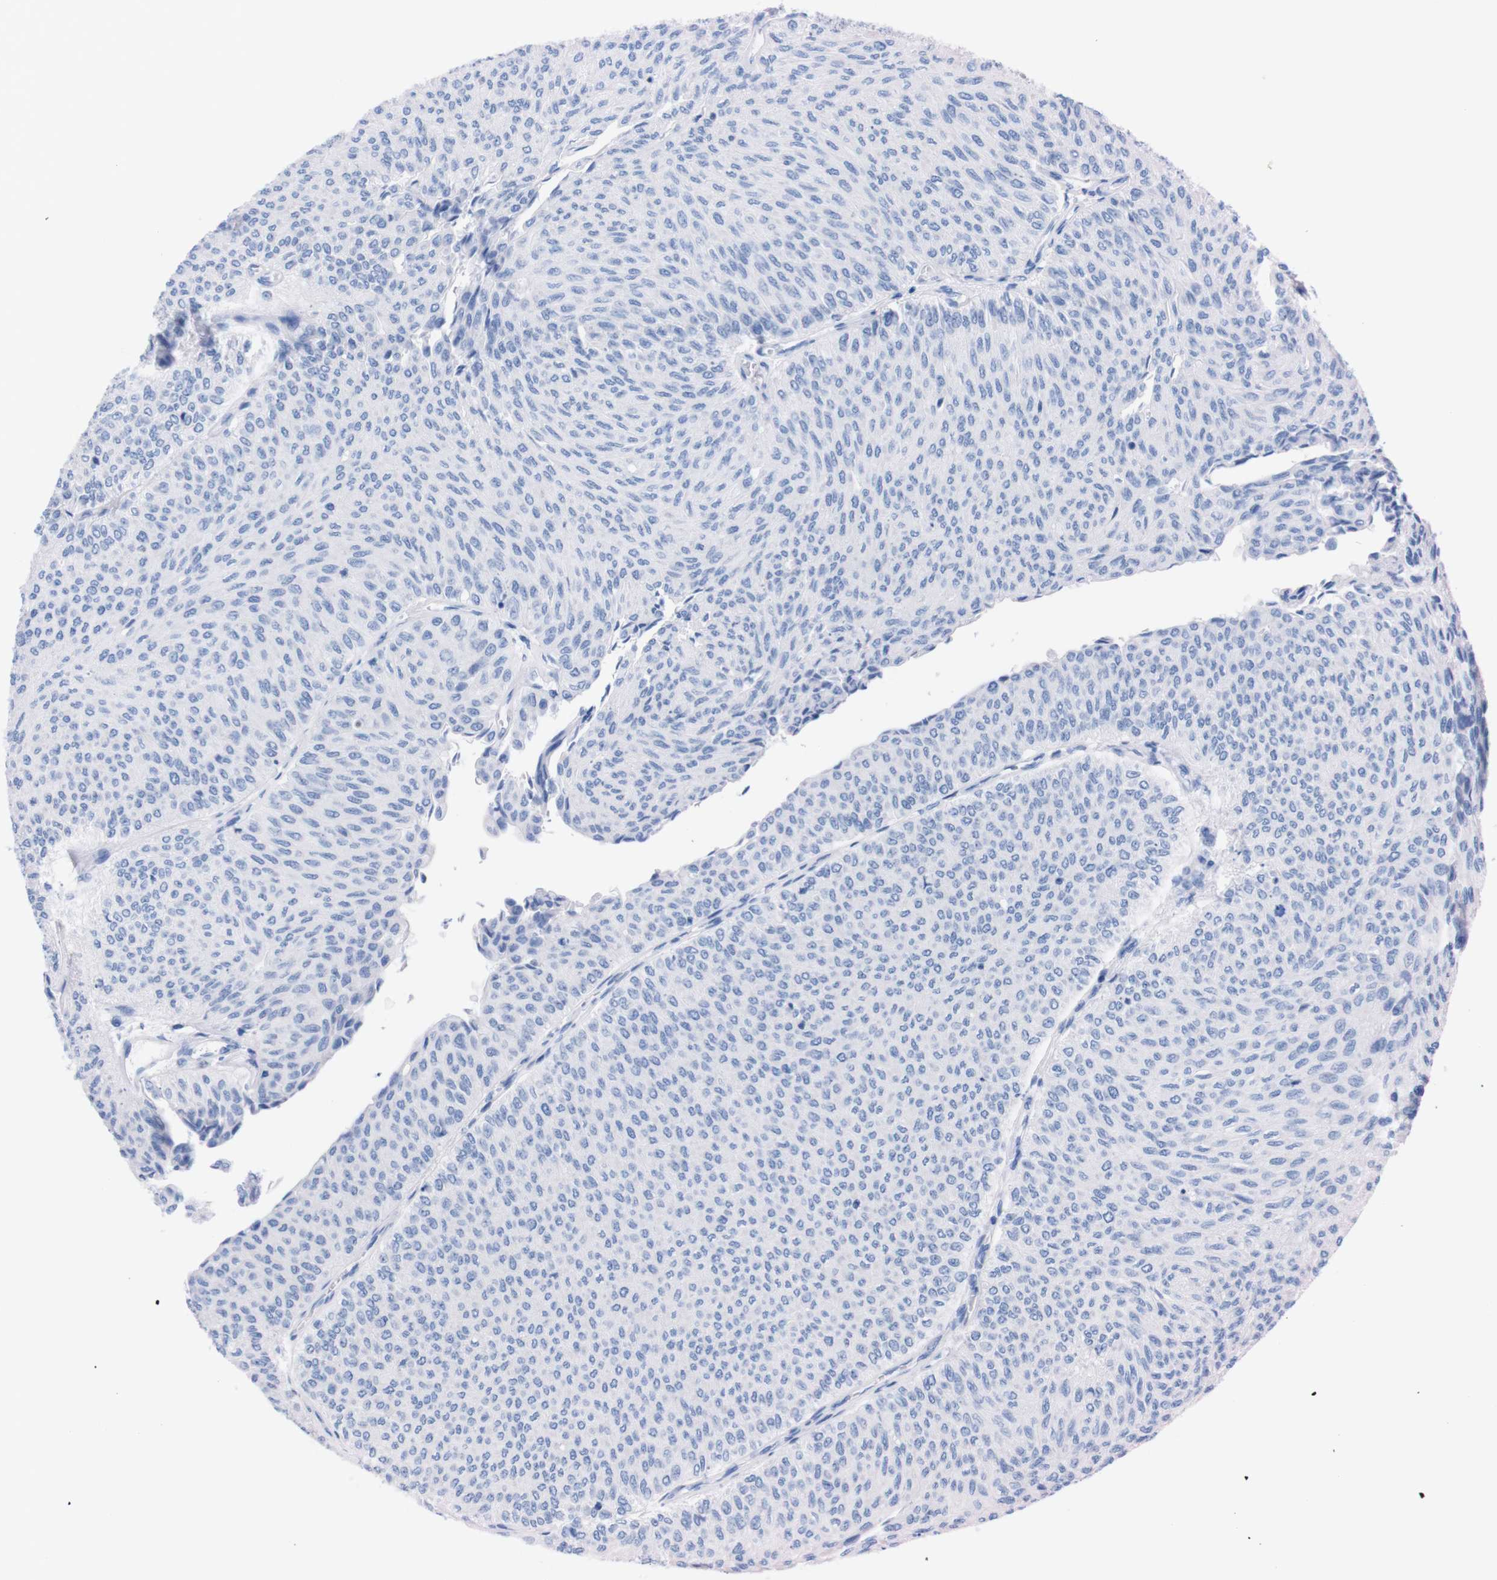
{"staining": {"intensity": "negative", "quantity": "none", "location": "none"}, "tissue": "urothelial cancer", "cell_type": "Tumor cells", "image_type": "cancer", "snomed": [{"axis": "morphology", "description": "Urothelial carcinoma, Low grade"}, {"axis": "topography", "description": "Urinary bladder"}], "caption": "Urothelial cancer stained for a protein using immunohistochemistry (IHC) exhibits no positivity tumor cells.", "gene": "P2RY12", "patient": {"sex": "male", "age": 78}}